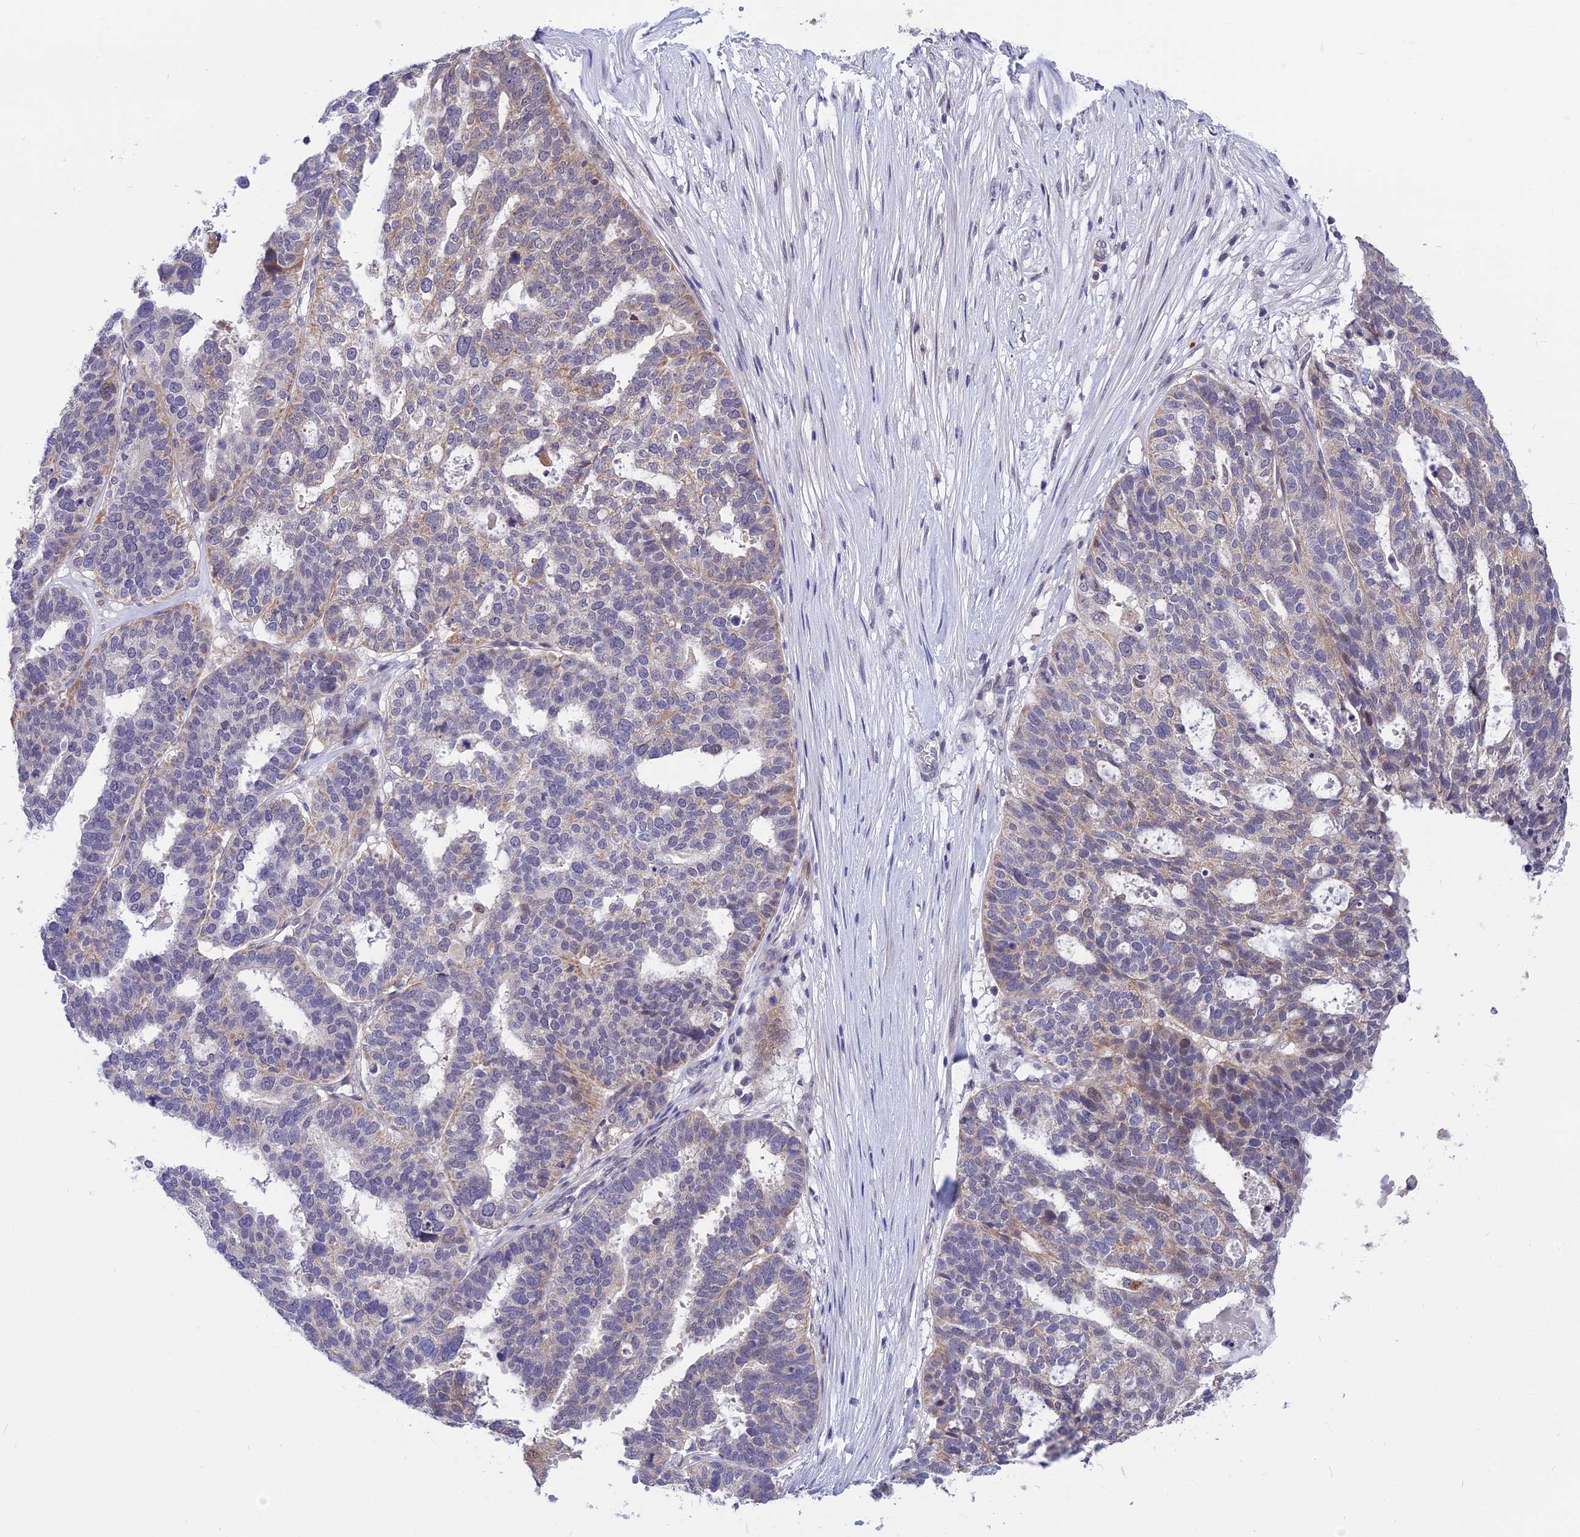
{"staining": {"intensity": "weak", "quantity": "<25%", "location": "cytoplasmic/membranous"}, "tissue": "ovarian cancer", "cell_type": "Tumor cells", "image_type": "cancer", "snomed": [{"axis": "morphology", "description": "Cystadenocarcinoma, serous, NOS"}, {"axis": "topography", "description": "Ovary"}], "caption": "An IHC image of serous cystadenocarcinoma (ovarian) is shown. There is no staining in tumor cells of serous cystadenocarcinoma (ovarian). (DAB immunohistochemistry, high magnification).", "gene": "KCTD14", "patient": {"sex": "female", "age": 59}}